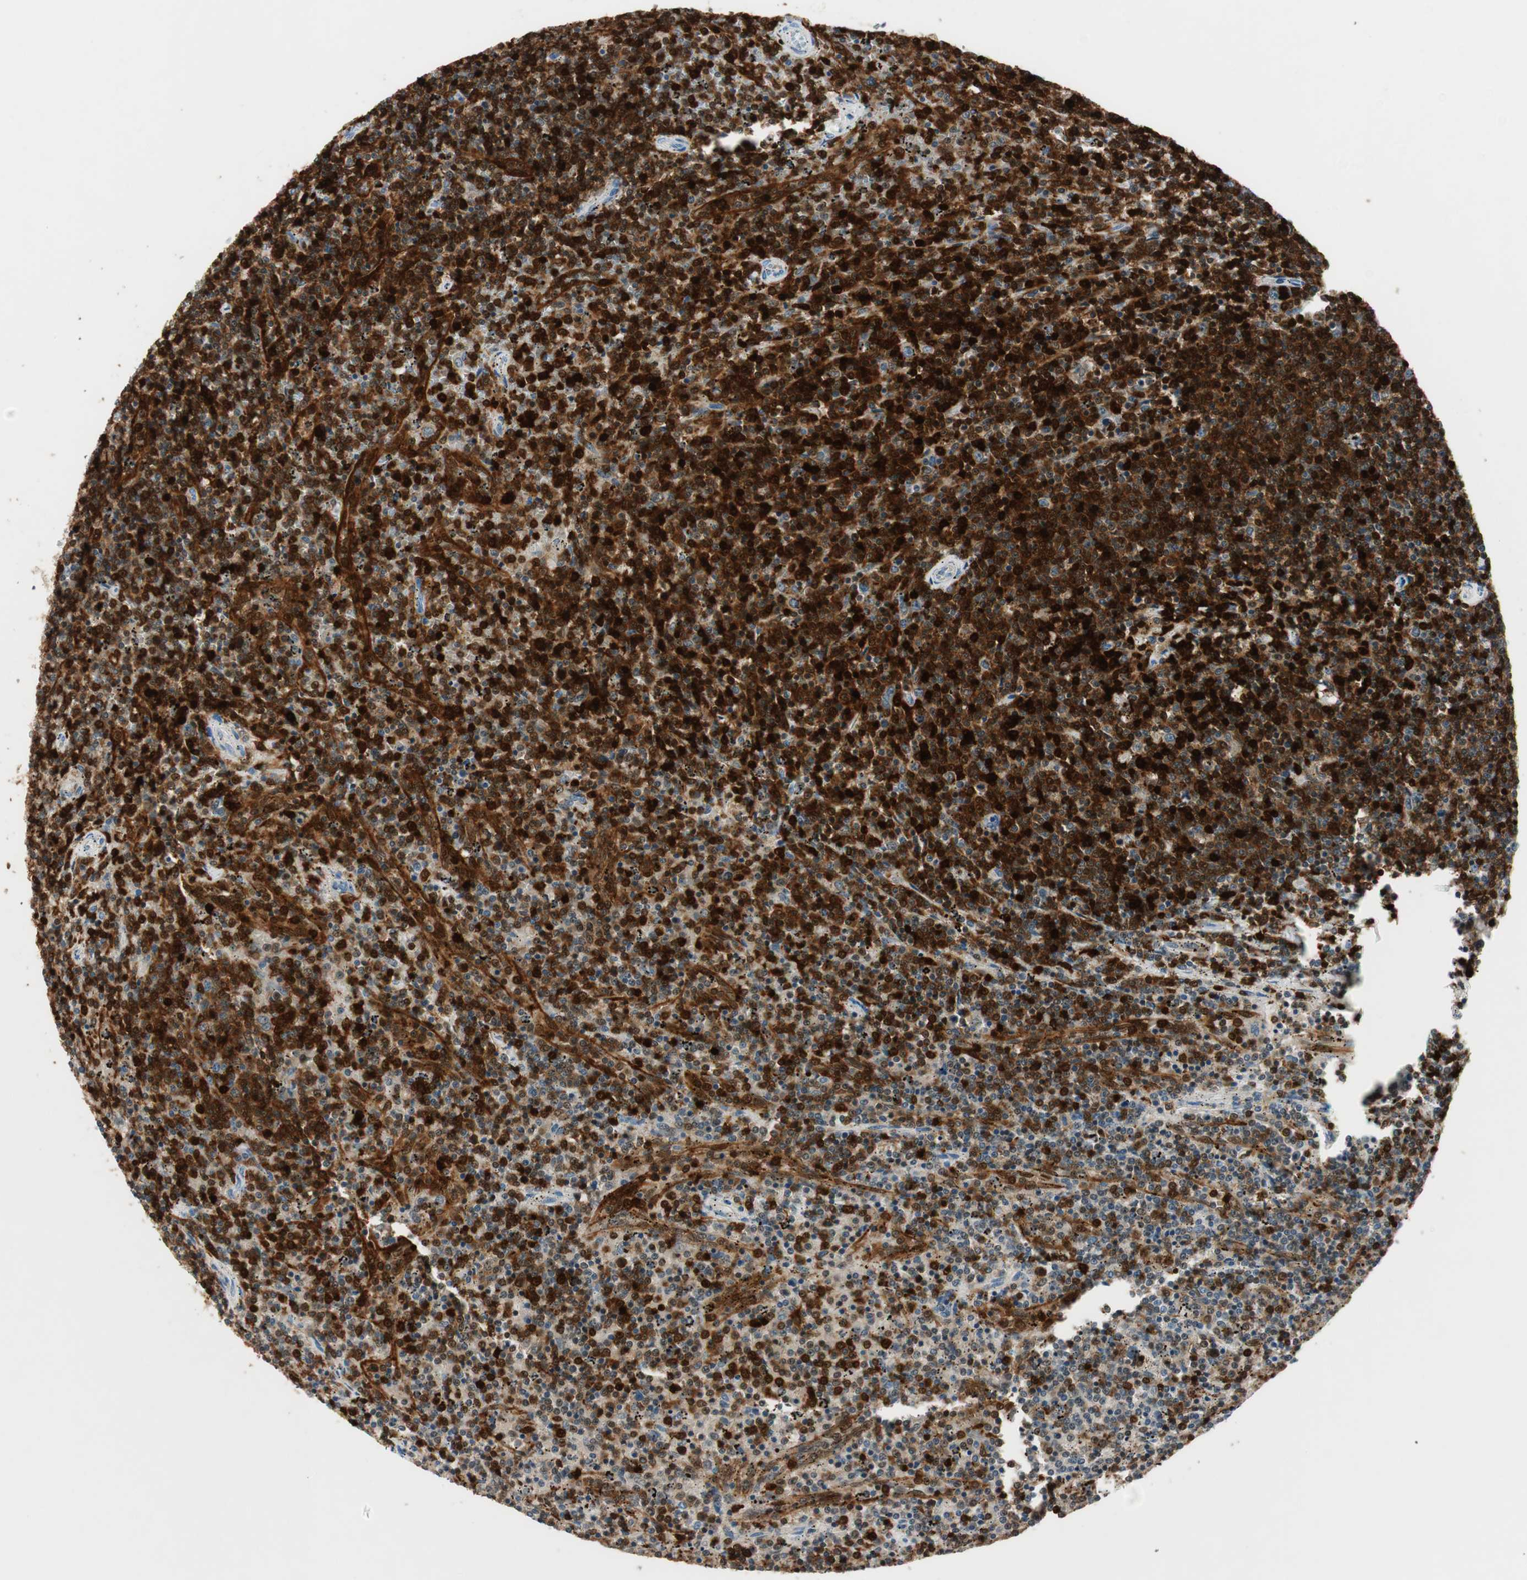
{"staining": {"intensity": "strong", "quantity": ">75%", "location": "cytoplasmic/membranous,nuclear"}, "tissue": "lymphoma", "cell_type": "Tumor cells", "image_type": "cancer", "snomed": [{"axis": "morphology", "description": "Malignant lymphoma, non-Hodgkin's type, Low grade"}, {"axis": "topography", "description": "Spleen"}], "caption": "Immunohistochemistry (IHC) histopathology image of neoplastic tissue: malignant lymphoma, non-Hodgkin's type (low-grade) stained using immunohistochemistry shows high levels of strong protein expression localized specifically in the cytoplasmic/membranous and nuclear of tumor cells, appearing as a cytoplasmic/membranous and nuclear brown color.", "gene": "COTL1", "patient": {"sex": "female", "age": 50}}